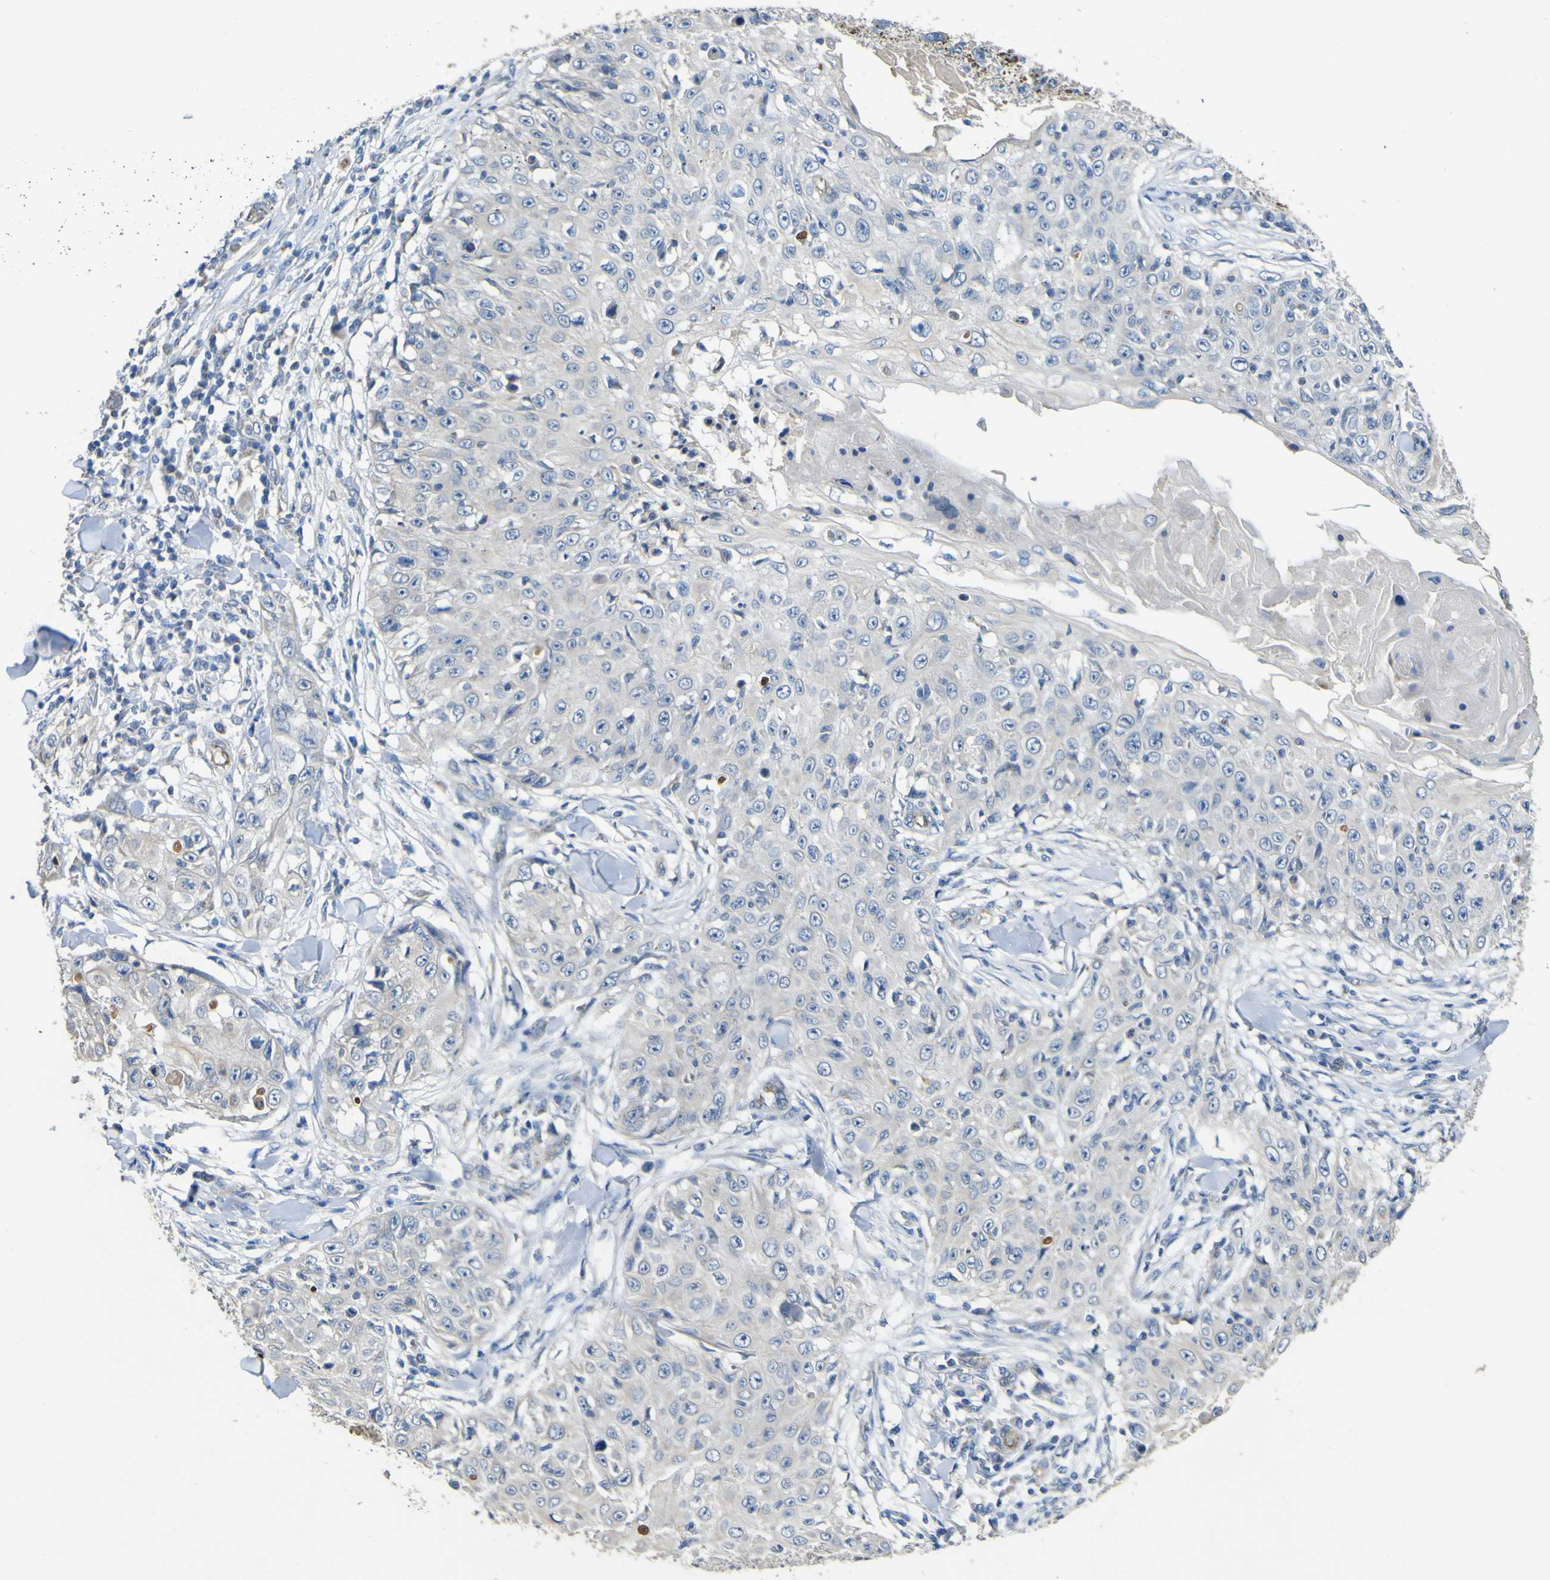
{"staining": {"intensity": "negative", "quantity": "none", "location": "none"}, "tissue": "skin cancer", "cell_type": "Tumor cells", "image_type": "cancer", "snomed": [{"axis": "morphology", "description": "Squamous cell carcinoma, NOS"}, {"axis": "topography", "description": "Skin"}], "caption": "This is a image of immunohistochemistry staining of skin cancer, which shows no staining in tumor cells.", "gene": "ALDH18A1", "patient": {"sex": "male", "age": 86}}